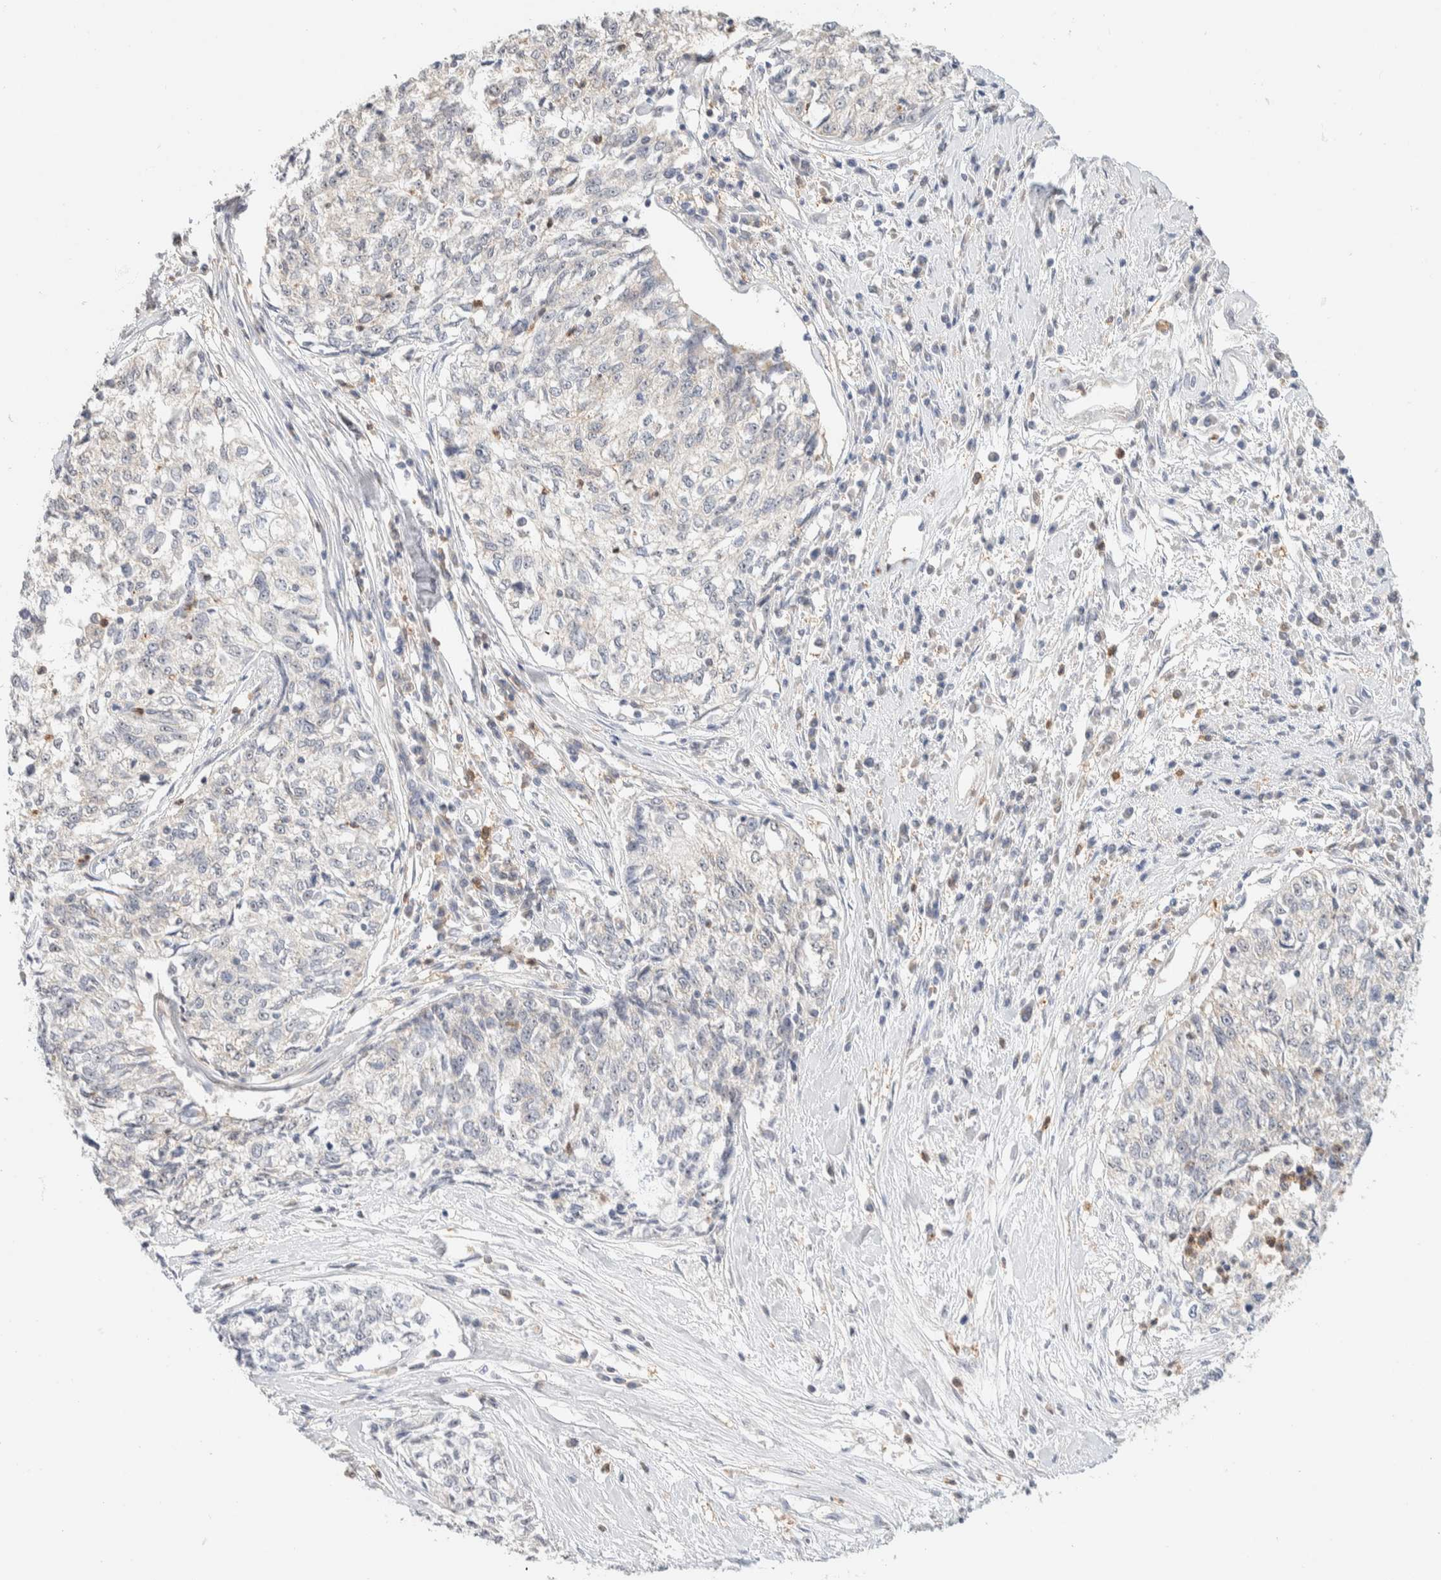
{"staining": {"intensity": "negative", "quantity": "none", "location": "none"}, "tissue": "cervical cancer", "cell_type": "Tumor cells", "image_type": "cancer", "snomed": [{"axis": "morphology", "description": "Squamous cell carcinoma, NOS"}, {"axis": "topography", "description": "Cervix"}], "caption": "This is an IHC photomicrograph of human cervical cancer. There is no positivity in tumor cells.", "gene": "HDHD3", "patient": {"sex": "female", "age": 57}}